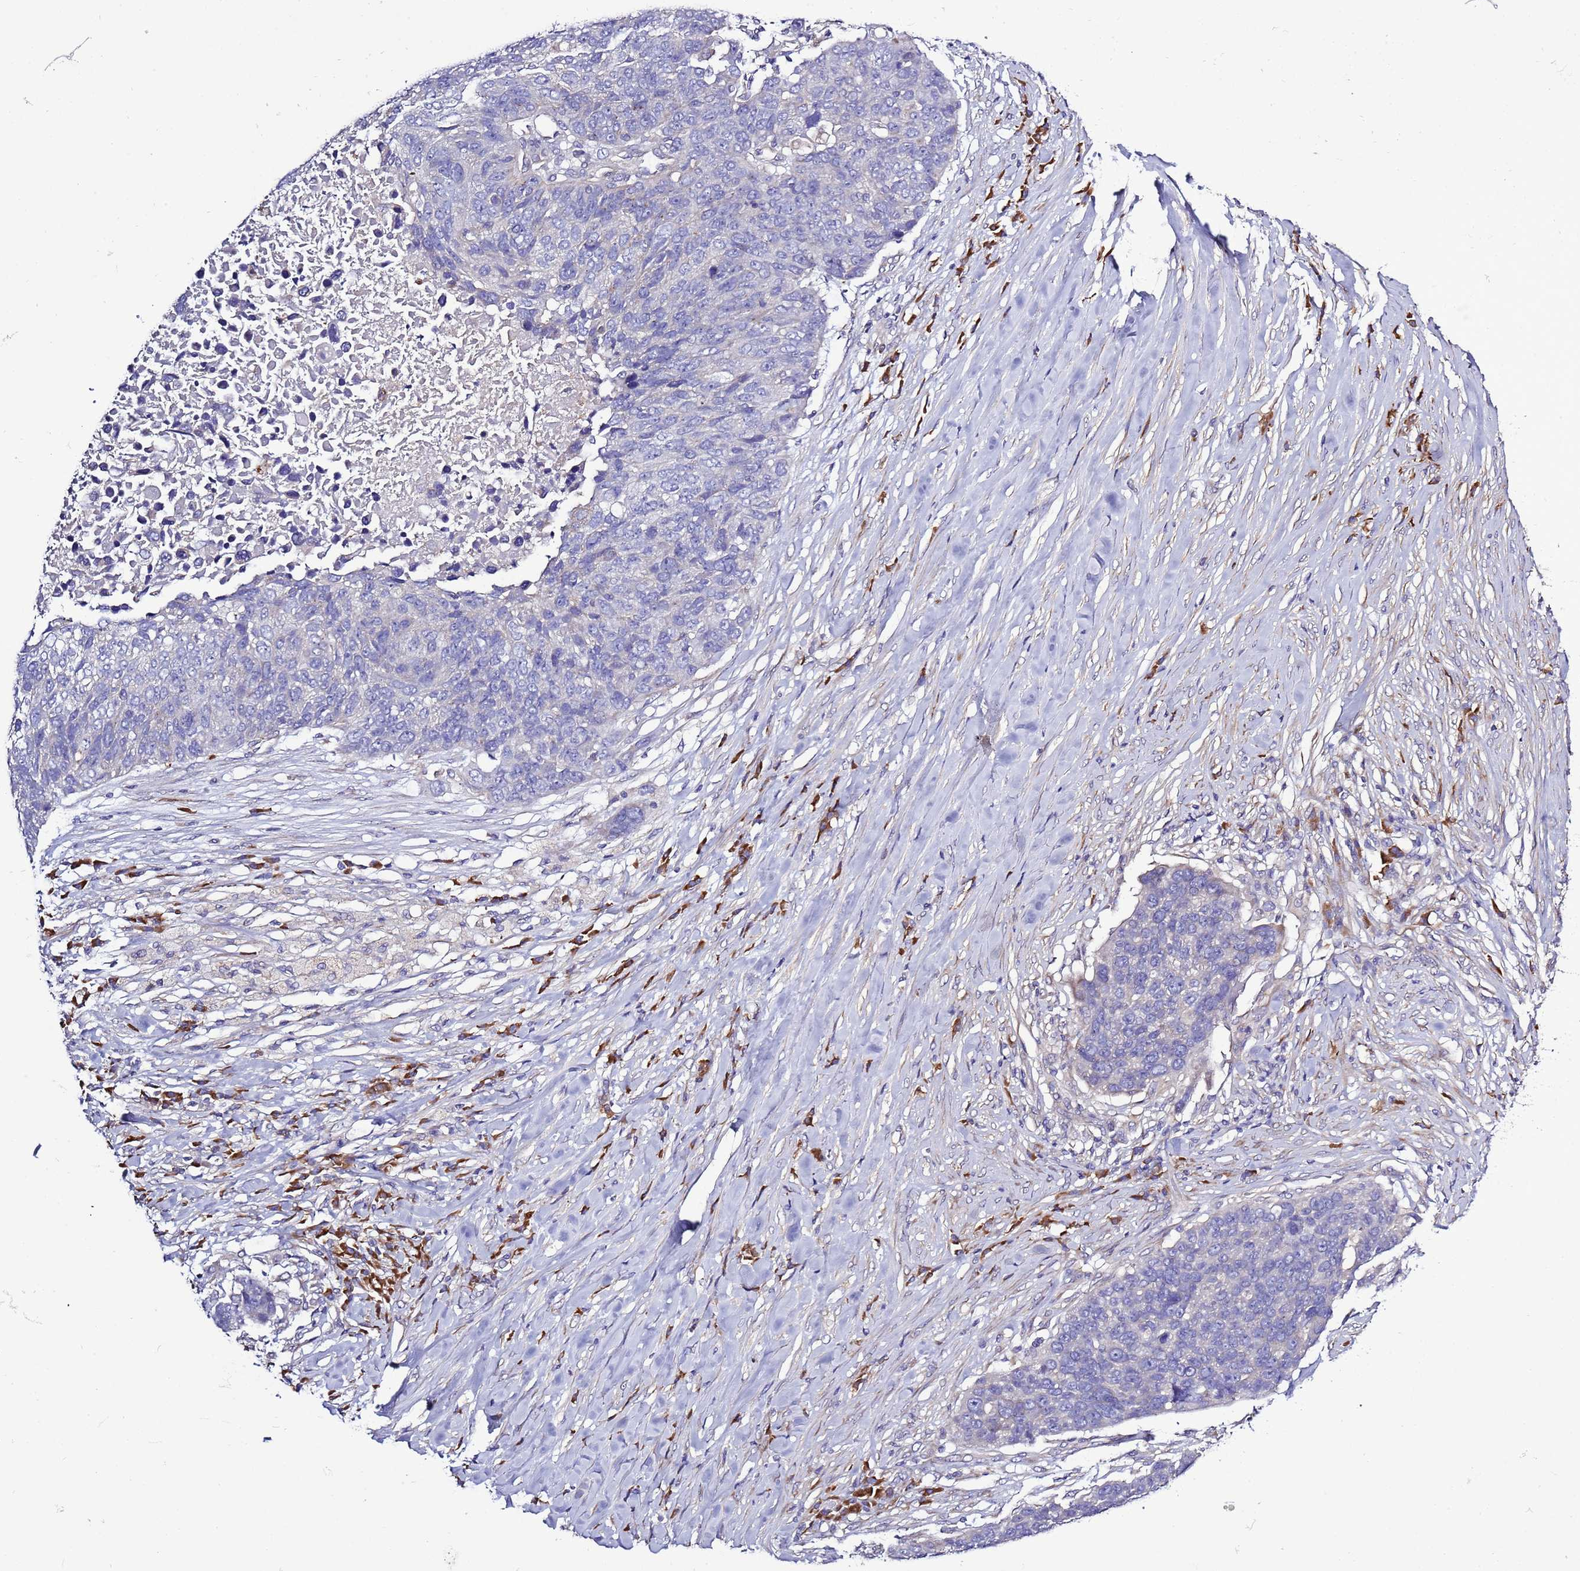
{"staining": {"intensity": "negative", "quantity": "none", "location": "none"}, "tissue": "lung cancer", "cell_type": "Tumor cells", "image_type": "cancer", "snomed": [{"axis": "morphology", "description": "Normal tissue, NOS"}, {"axis": "morphology", "description": "Squamous cell carcinoma, NOS"}, {"axis": "topography", "description": "Lymph node"}, {"axis": "topography", "description": "Lung"}], "caption": "This micrograph is of lung cancer (squamous cell carcinoma) stained with IHC to label a protein in brown with the nuclei are counter-stained blue. There is no staining in tumor cells. (DAB (3,3'-diaminobenzidine) IHC with hematoxylin counter stain).", "gene": "SPCS1", "patient": {"sex": "male", "age": 66}}